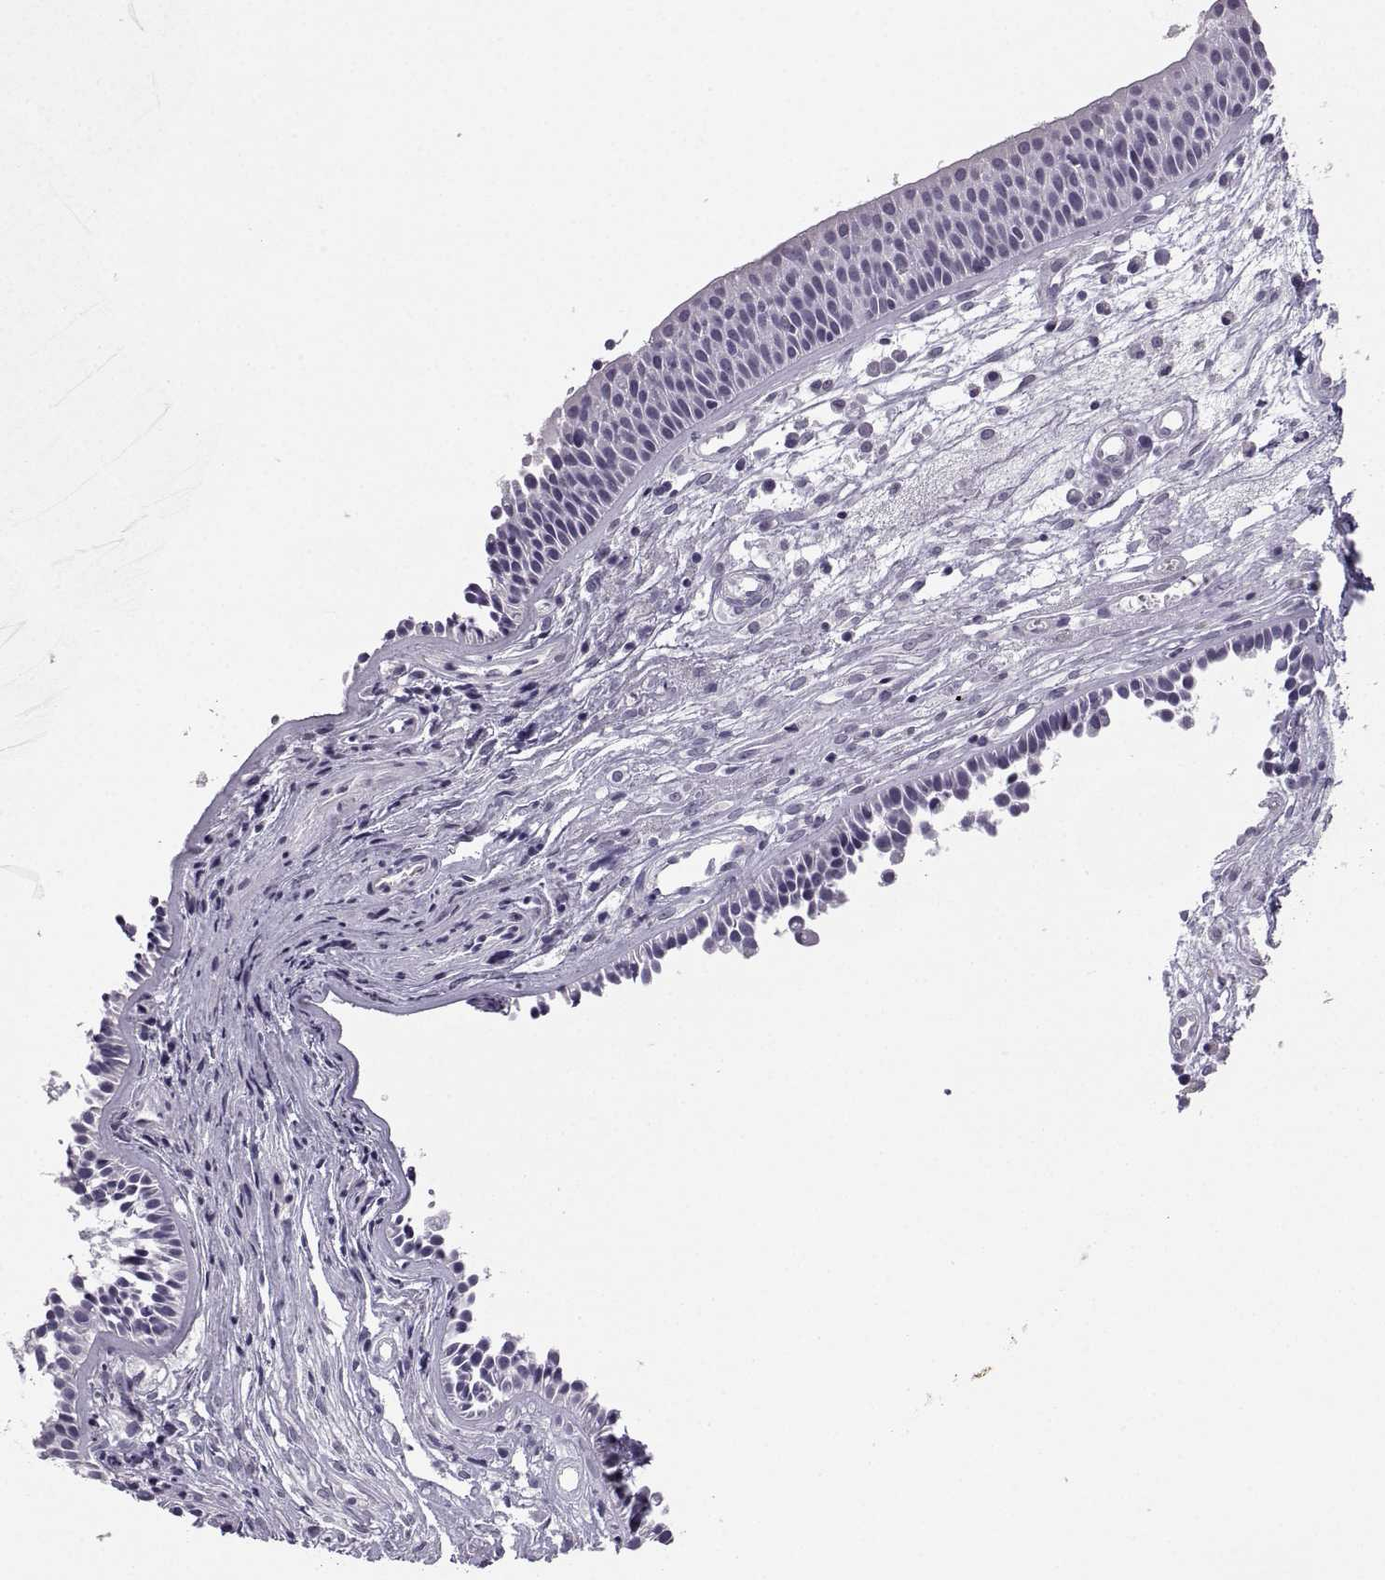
{"staining": {"intensity": "negative", "quantity": "none", "location": "none"}, "tissue": "nasopharynx", "cell_type": "Respiratory epithelial cells", "image_type": "normal", "snomed": [{"axis": "morphology", "description": "Normal tissue, NOS"}, {"axis": "topography", "description": "Nasopharynx"}], "caption": "A histopathology image of human nasopharynx is negative for staining in respiratory epithelial cells.", "gene": "MRGBP", "patient": {"sex": "male", "age": 31}}